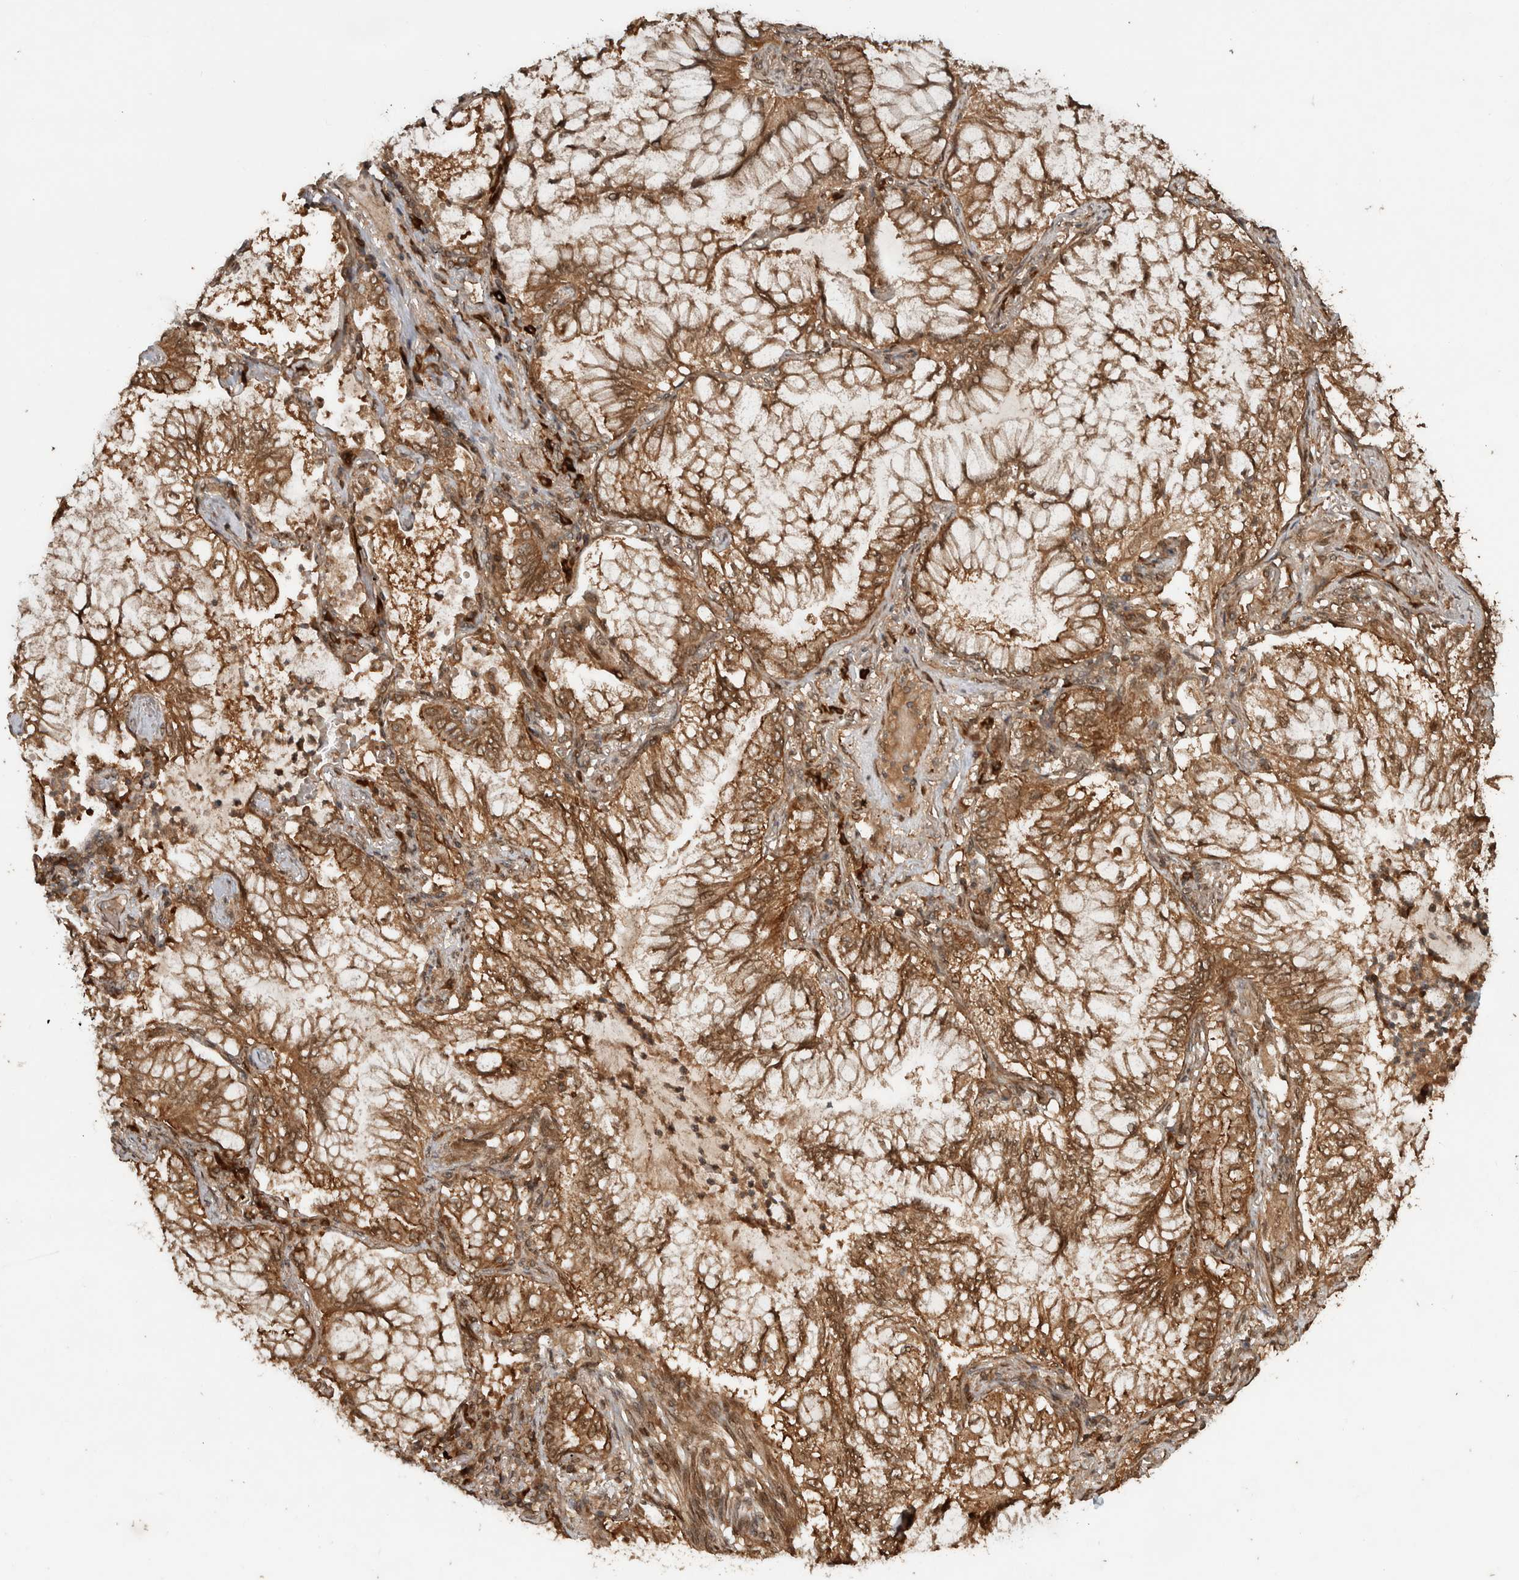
{"staining": {"intensity": "moderate", "quantity": ">75%", "location": "cytoplasmic/membranous"}, "tissue": "lung cancer", "cell_type": "Tumor cells", "image_type": "cancer", "snomed": [{"axis": "morphology", "description": "Adenocarcinoma, NOS"}, {"axis": "topography", "description": "Lung"}], "caption": "IHC photomicrograph of neoplastic tissue: human lung adenocarcinoma stained using IHC exhibits medium levels of moderate protein expression localized specifically in the cytoplasmic/membranous of tumor cells, appearing as a cytoplasmic/membranous brown color.", "gene": "CNTROB", "patient": {"sex": "female", "age": 70}}